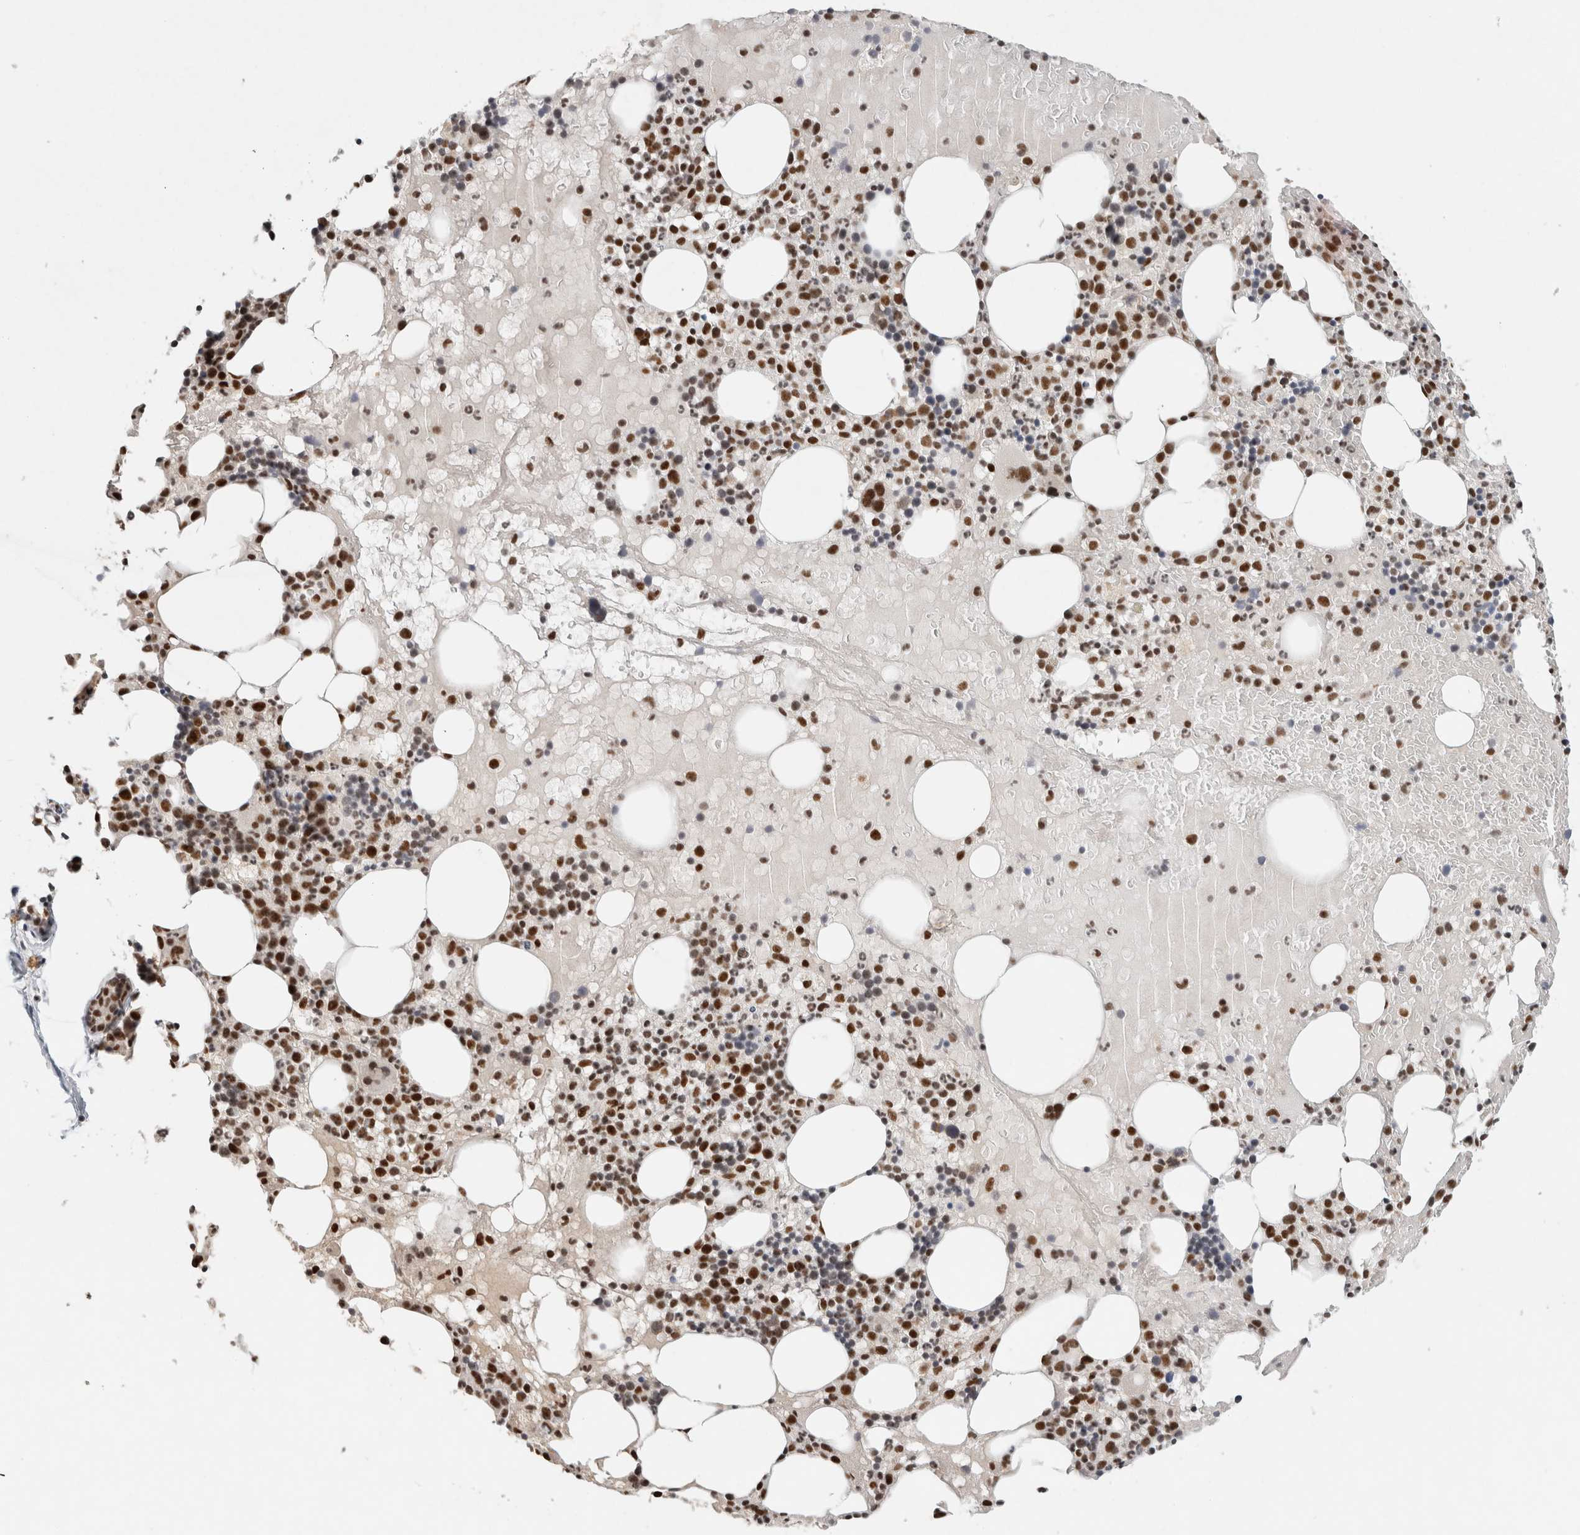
{"staining": {"intensity": "strong", "quantity": ">75%", "location": "nuclear"}, "tissue": "bone marrow", "cell_type": "Hematopoietic cells", "image_type": "normal", "snomed": [{"axis": "morphology", "description": "Normal tissue, NOS"}, {"axis": "morphology", "description": "Inflammation, NOS"}, {"axis": "topography", "description": "Bone marrow"}], "caption": "This image demonstrates immunohistochemistry (IHC) staining of benign bone marrow, with high strong nuclear staining in approximately >75% of hematopoietic cells.", "gene": "DDX42", "patient": {"sex": "female", "age": 77}}